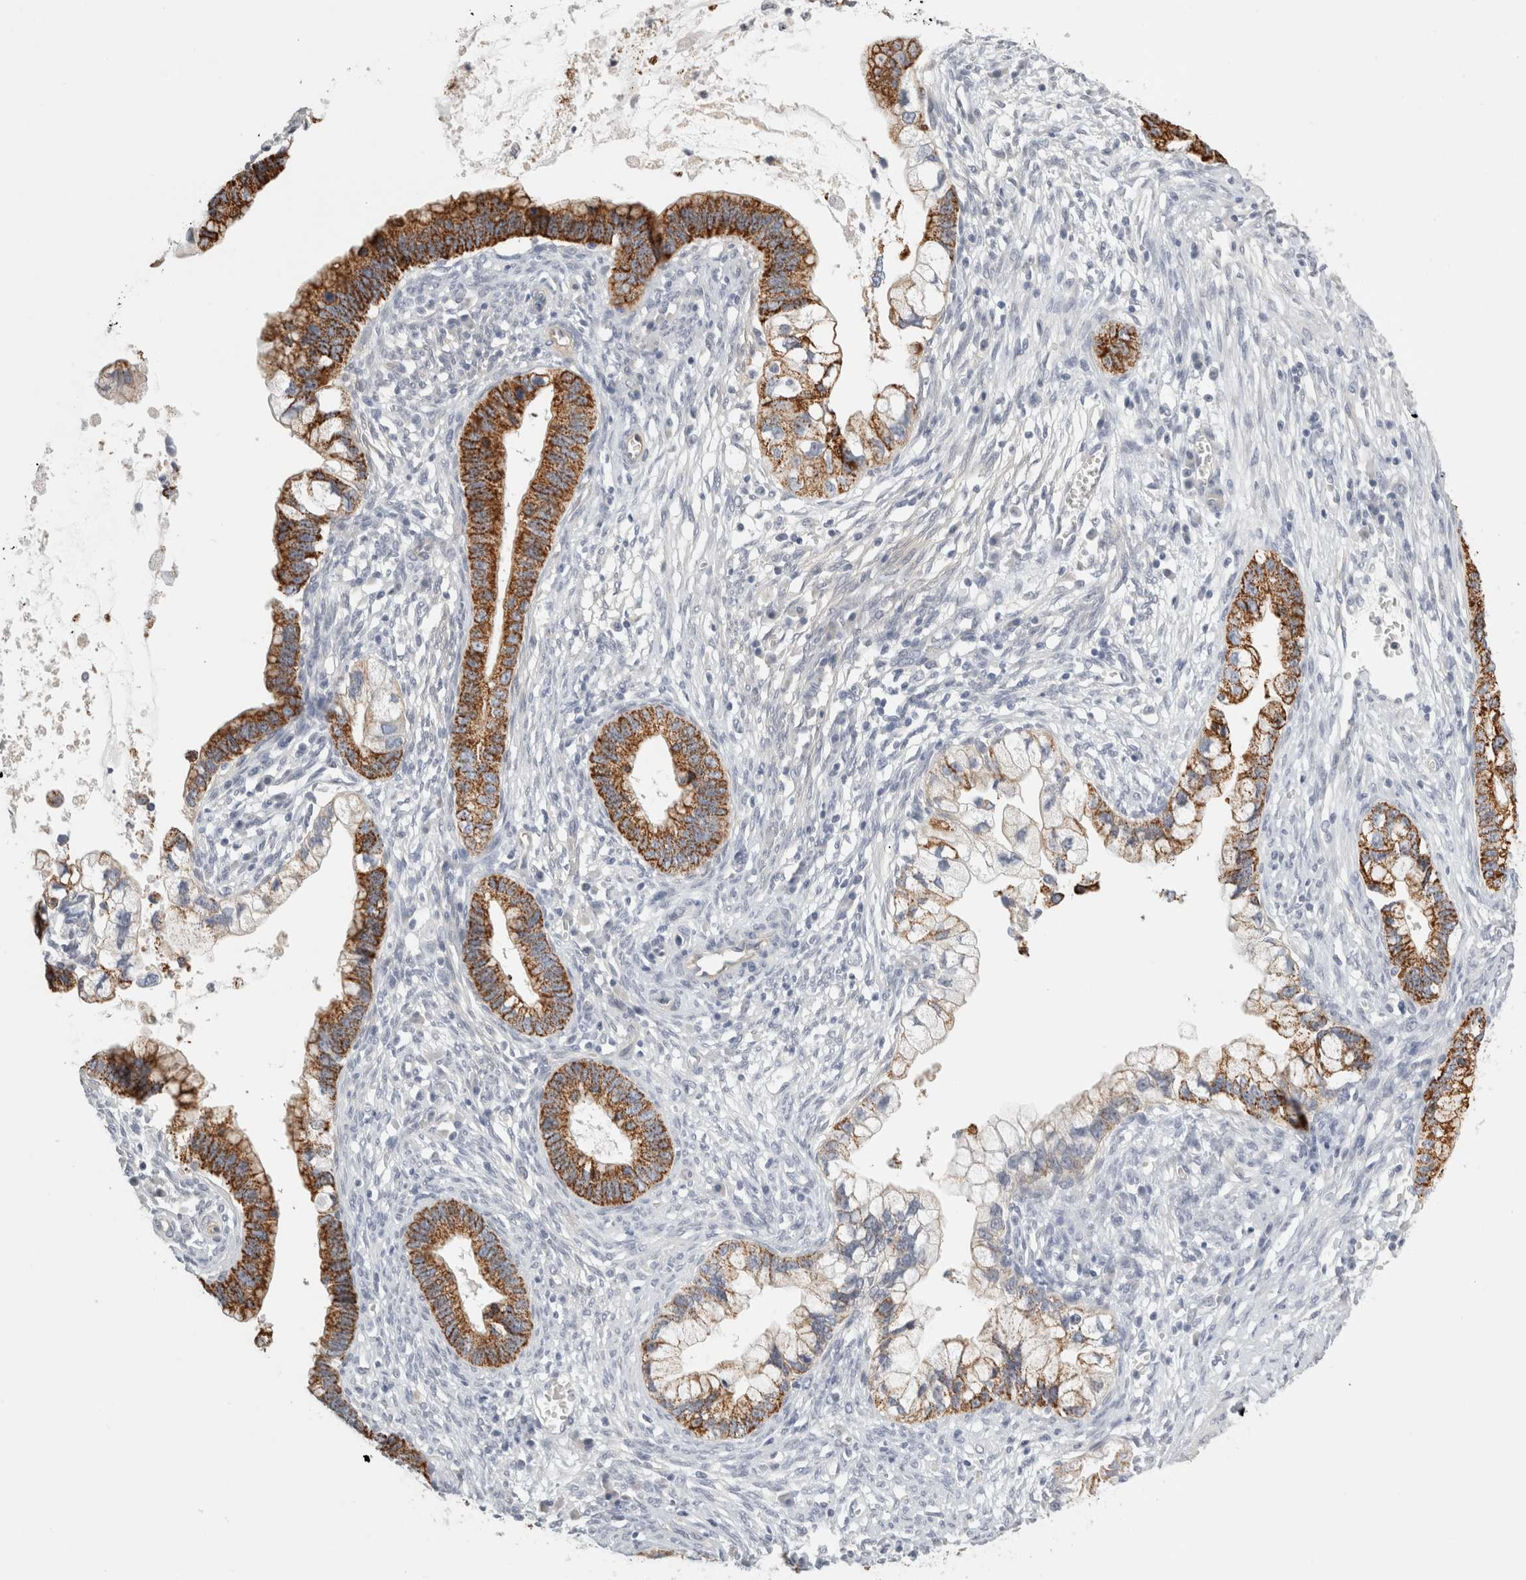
{"staining": {"intensity": "strong", "quantity": ">75%", "location": "cytoplasmic/membranous"}, "tissue": "cervical cancer", "cell_type": "Tumor cells", "image_type": "cancer", "snomed": [{"axis": "morphology", "description": "Adenocarcinoma, NOS"}, {"axis": "topography", "description": "Cervix"}], "caption": "Protein analysis of cervical adenocarcinoma tissue reveals strong cytoplasmic/membranous expression in approximately >75% of tumor cells. The protein of interest is shown in brown color, while the nuclei are stained blue.", "gene": "FBLIM1", "patient": {"sex": "female", "age": 44}}